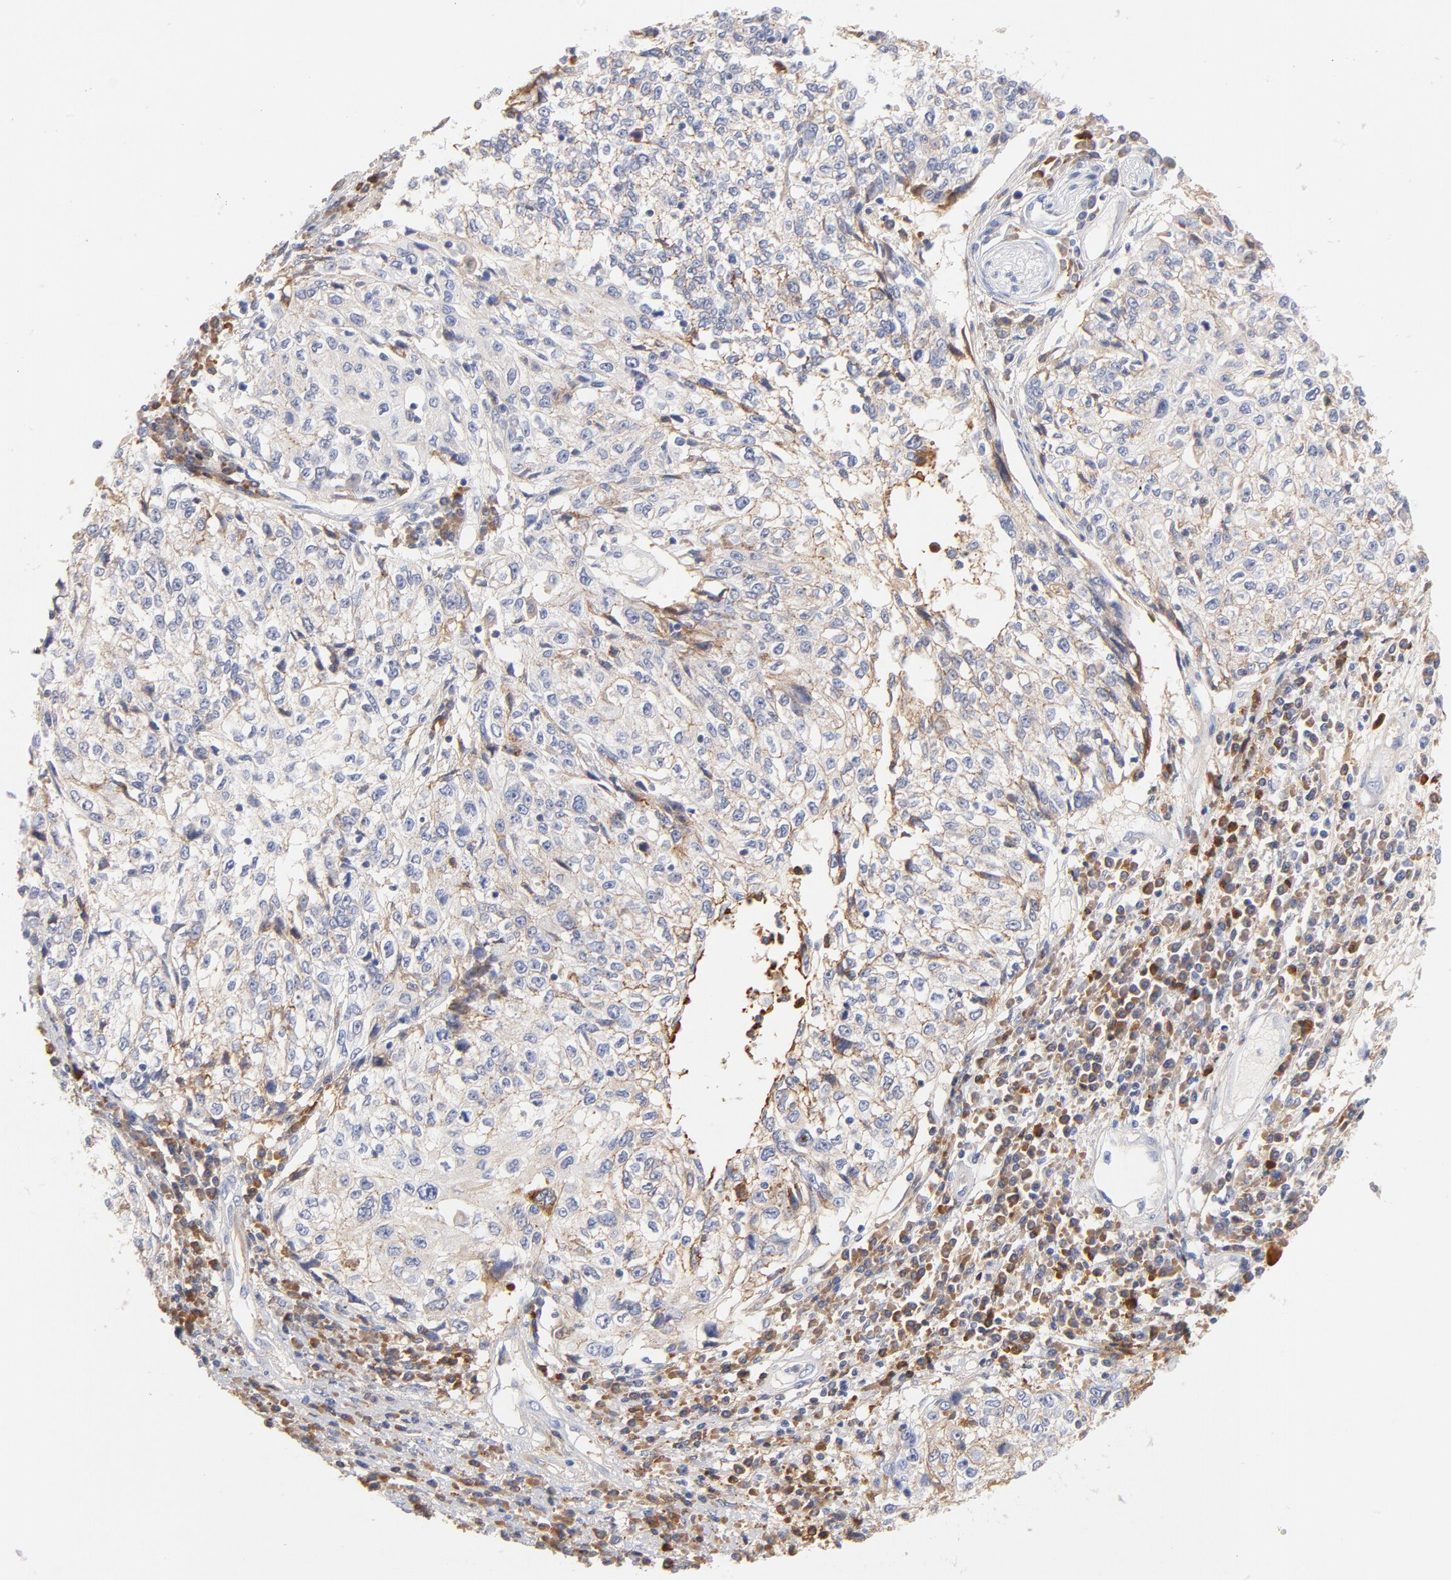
{"staining": {"intensity": "negative", "quantity": "none", "location": "none"}, "tissue": "cervical cancer", "cell_type": "Tumor cells", "image_type": "cancer", "snomed": [{"axis": "morphology", "description": "Squamous cell carcinoma, NOS"}, {"axis": "topography", "description": "Cervix"}], "caption": "Immunohistochemical staining of human cervical squamous cell carcinoma exhibits no significant staining in tumor cells.", "gene": "C3", "patient": {"sex": "female", "age": 57}}